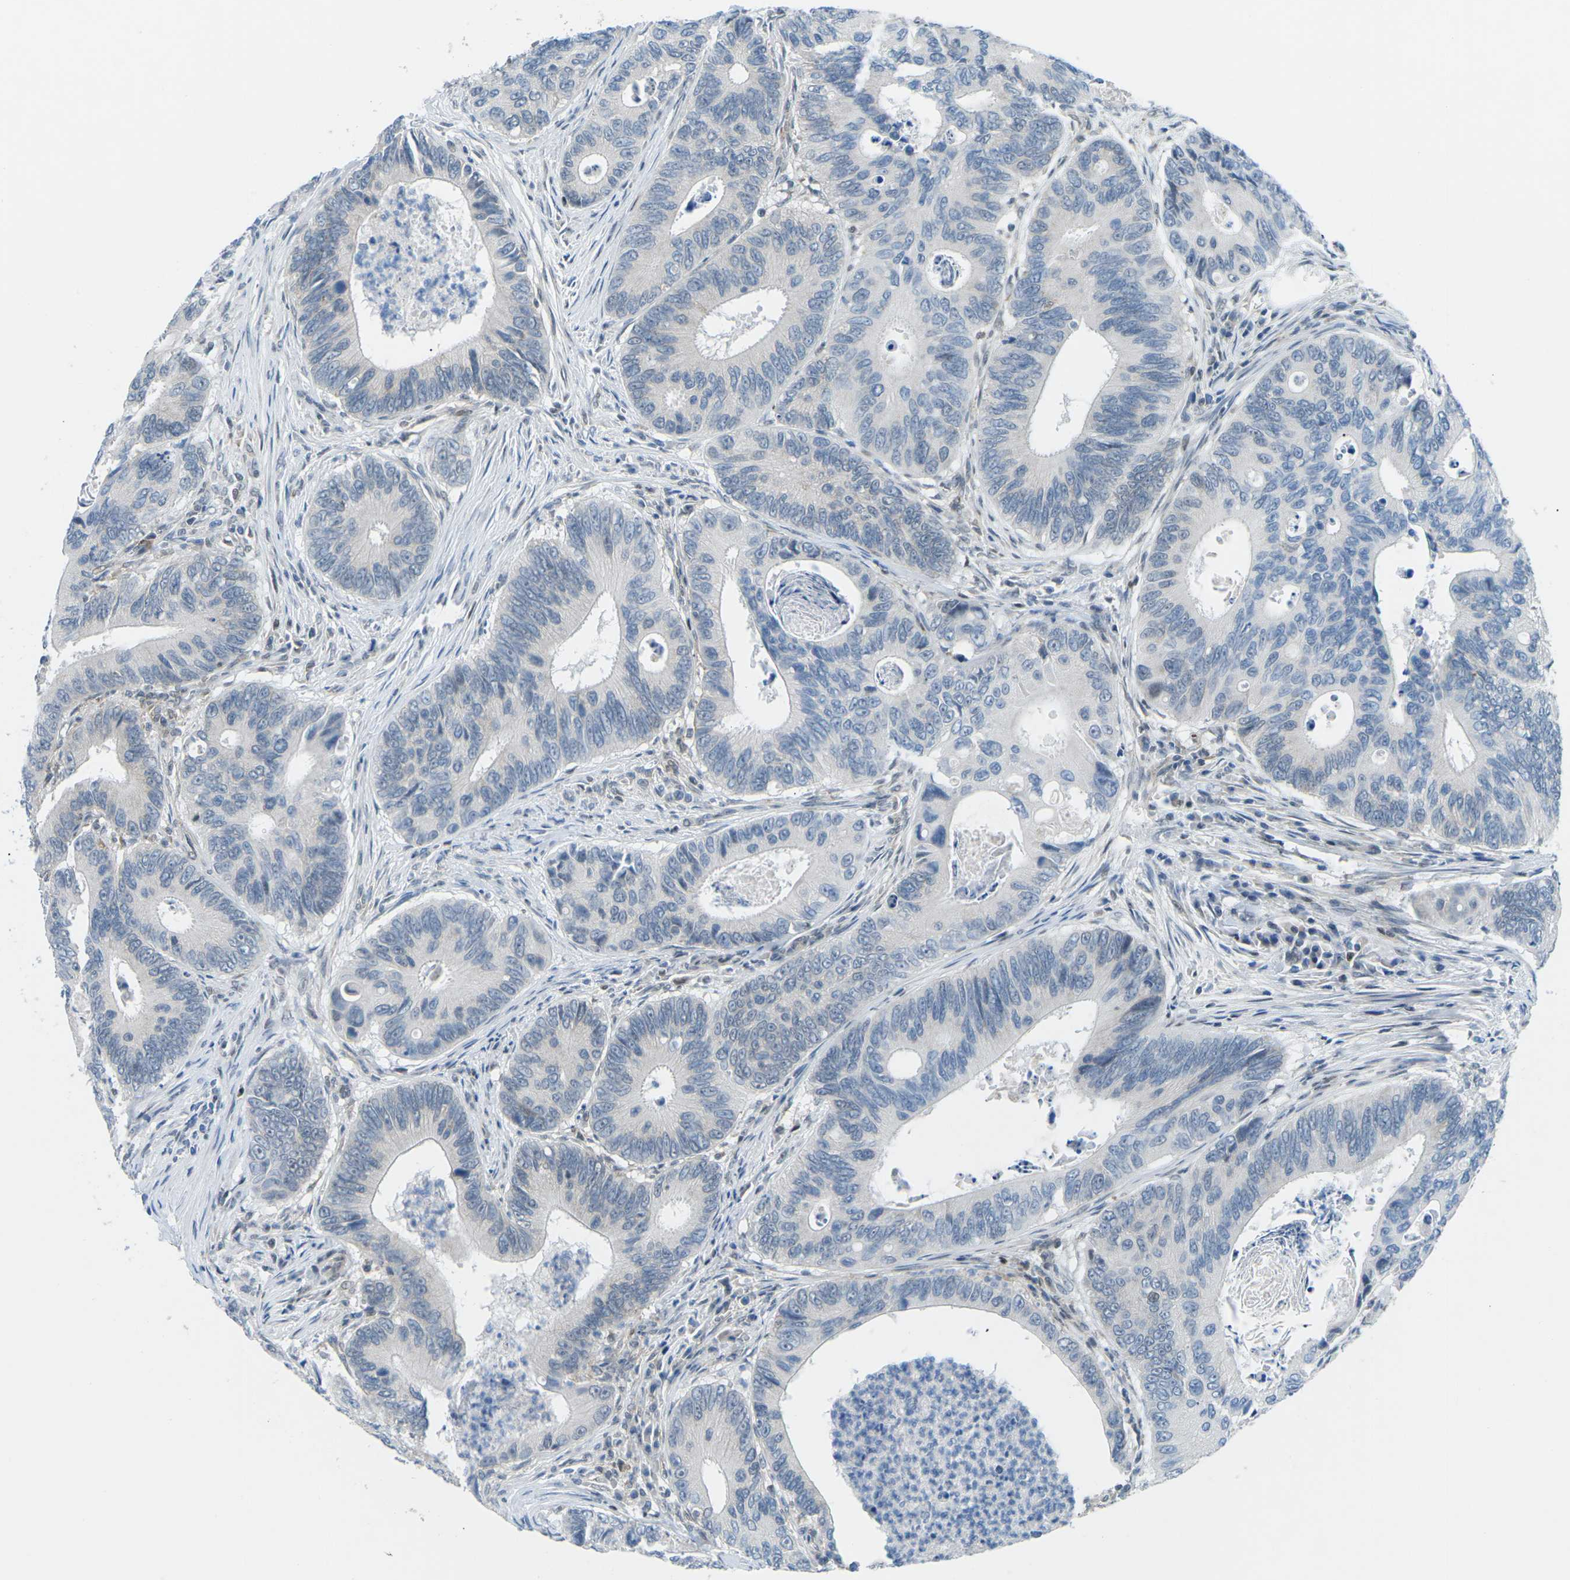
{"staining": {"intensity": "negative", "quantity": "none", "location": "none"}, "tissue": "colorectal cancer", "cell_type": "Tumor cells", "image_type": "cancer", "snomed": [{"axis": "morphology", "description": "Inflammation, NOS"}, {"axis": "morphology", "description": "Adenocarcinoma, NOS"}, {"axis": "topography", "description": "Colon"}], "caption": "Tumor cells show no significant positivity in adenocarcinoma (colorectal).", "gene": "MBNL1", "patient": {"sex": "male", "age": 72}}